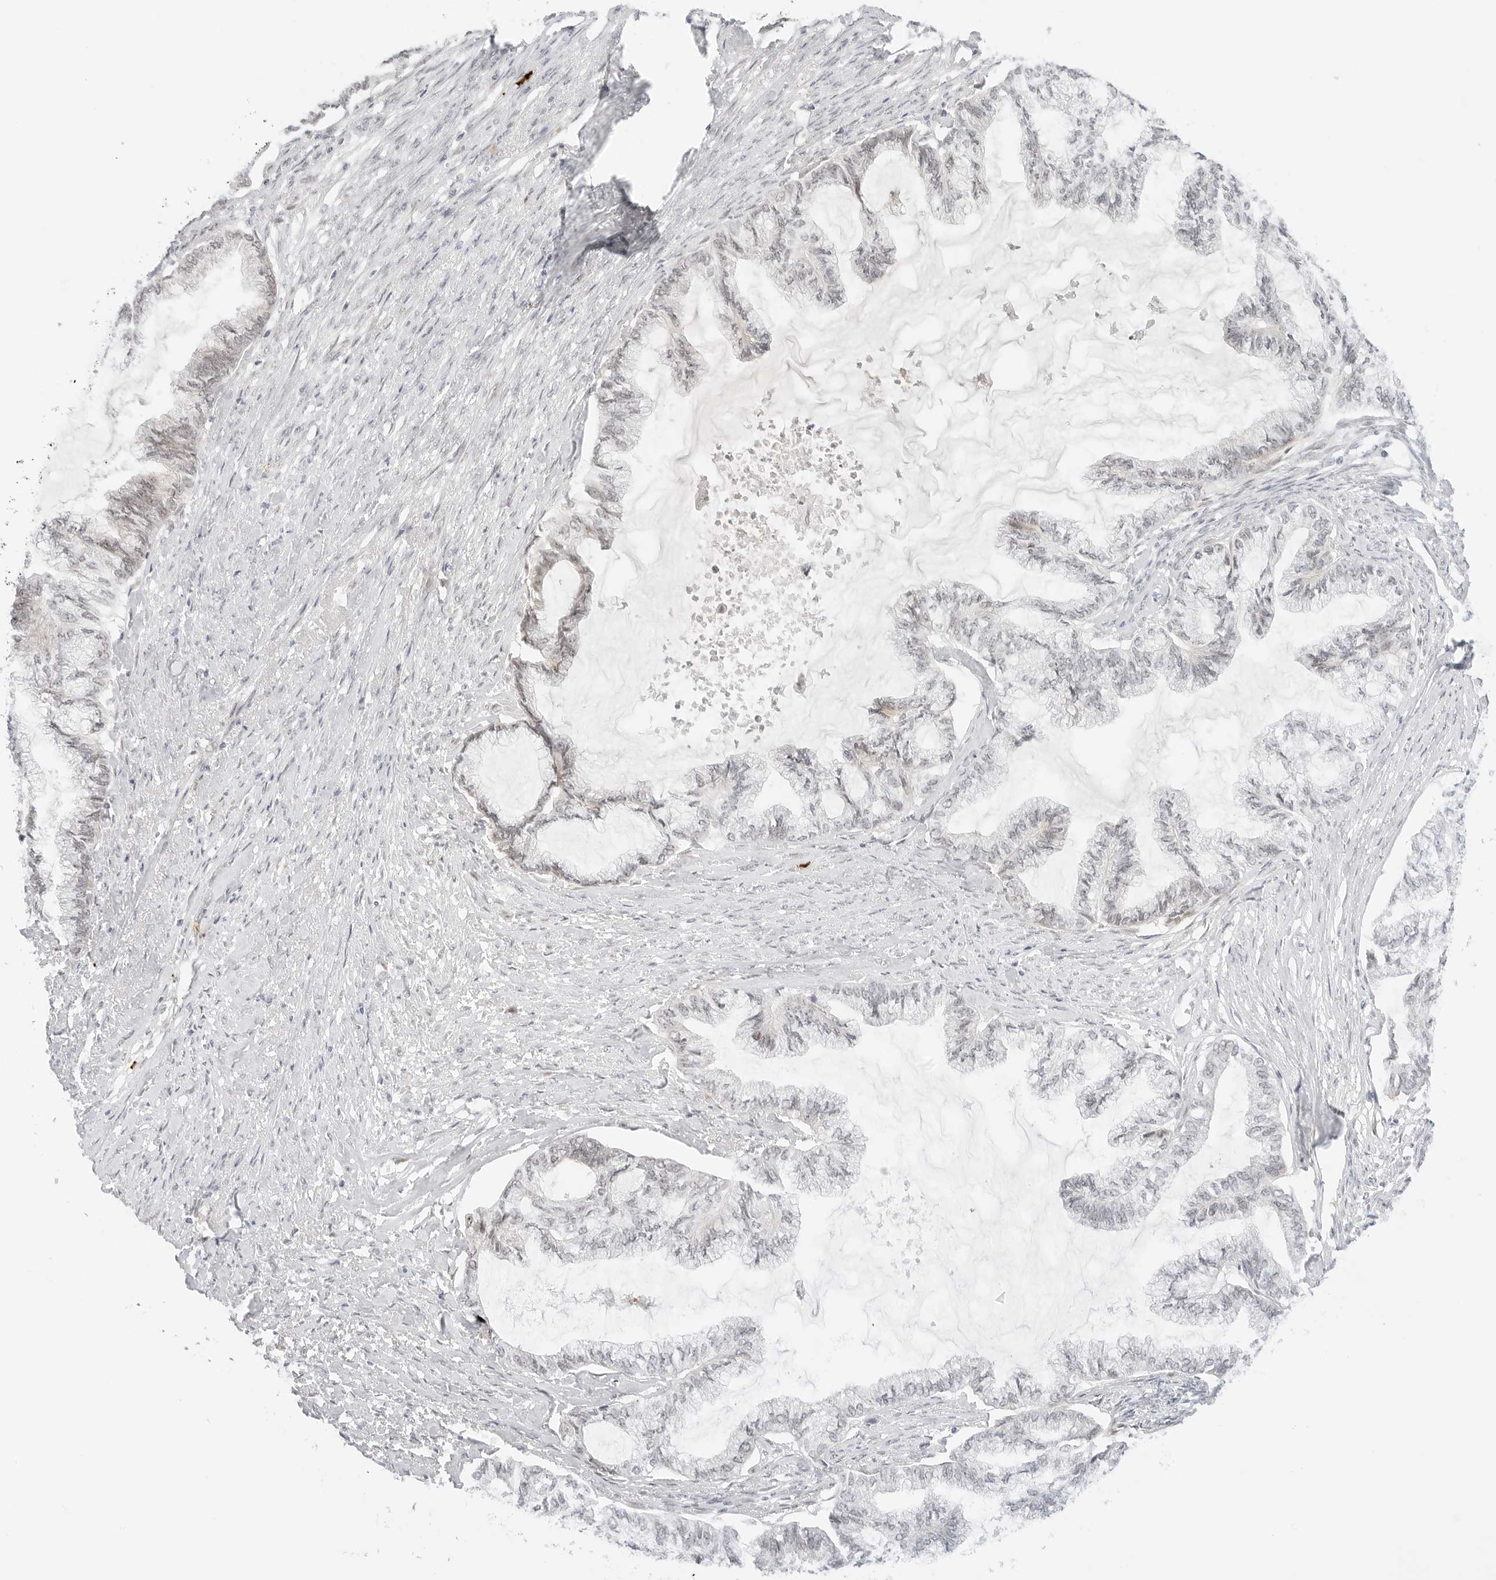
{"staining": {"intensity": "weak", "quantity": "<25%", "location": "nuclear"}, "tissue": "endometrial cancer", "cell_type": "Tumor cells", "image_type": "cancer", "snomed": [{"axis": "morphology", "description": "Adenocarcinoma, NOS"}, {"axis": "topography", "description": "Endometrium"}], "caption": "IHC photomicrograph of human endometrial cancer (adenocarcinoma) stained for a protein (brown), which displays no positivity in tumor cells.", "gene": "HIPK3", "patient": {"sex": "female", "age": 86}}